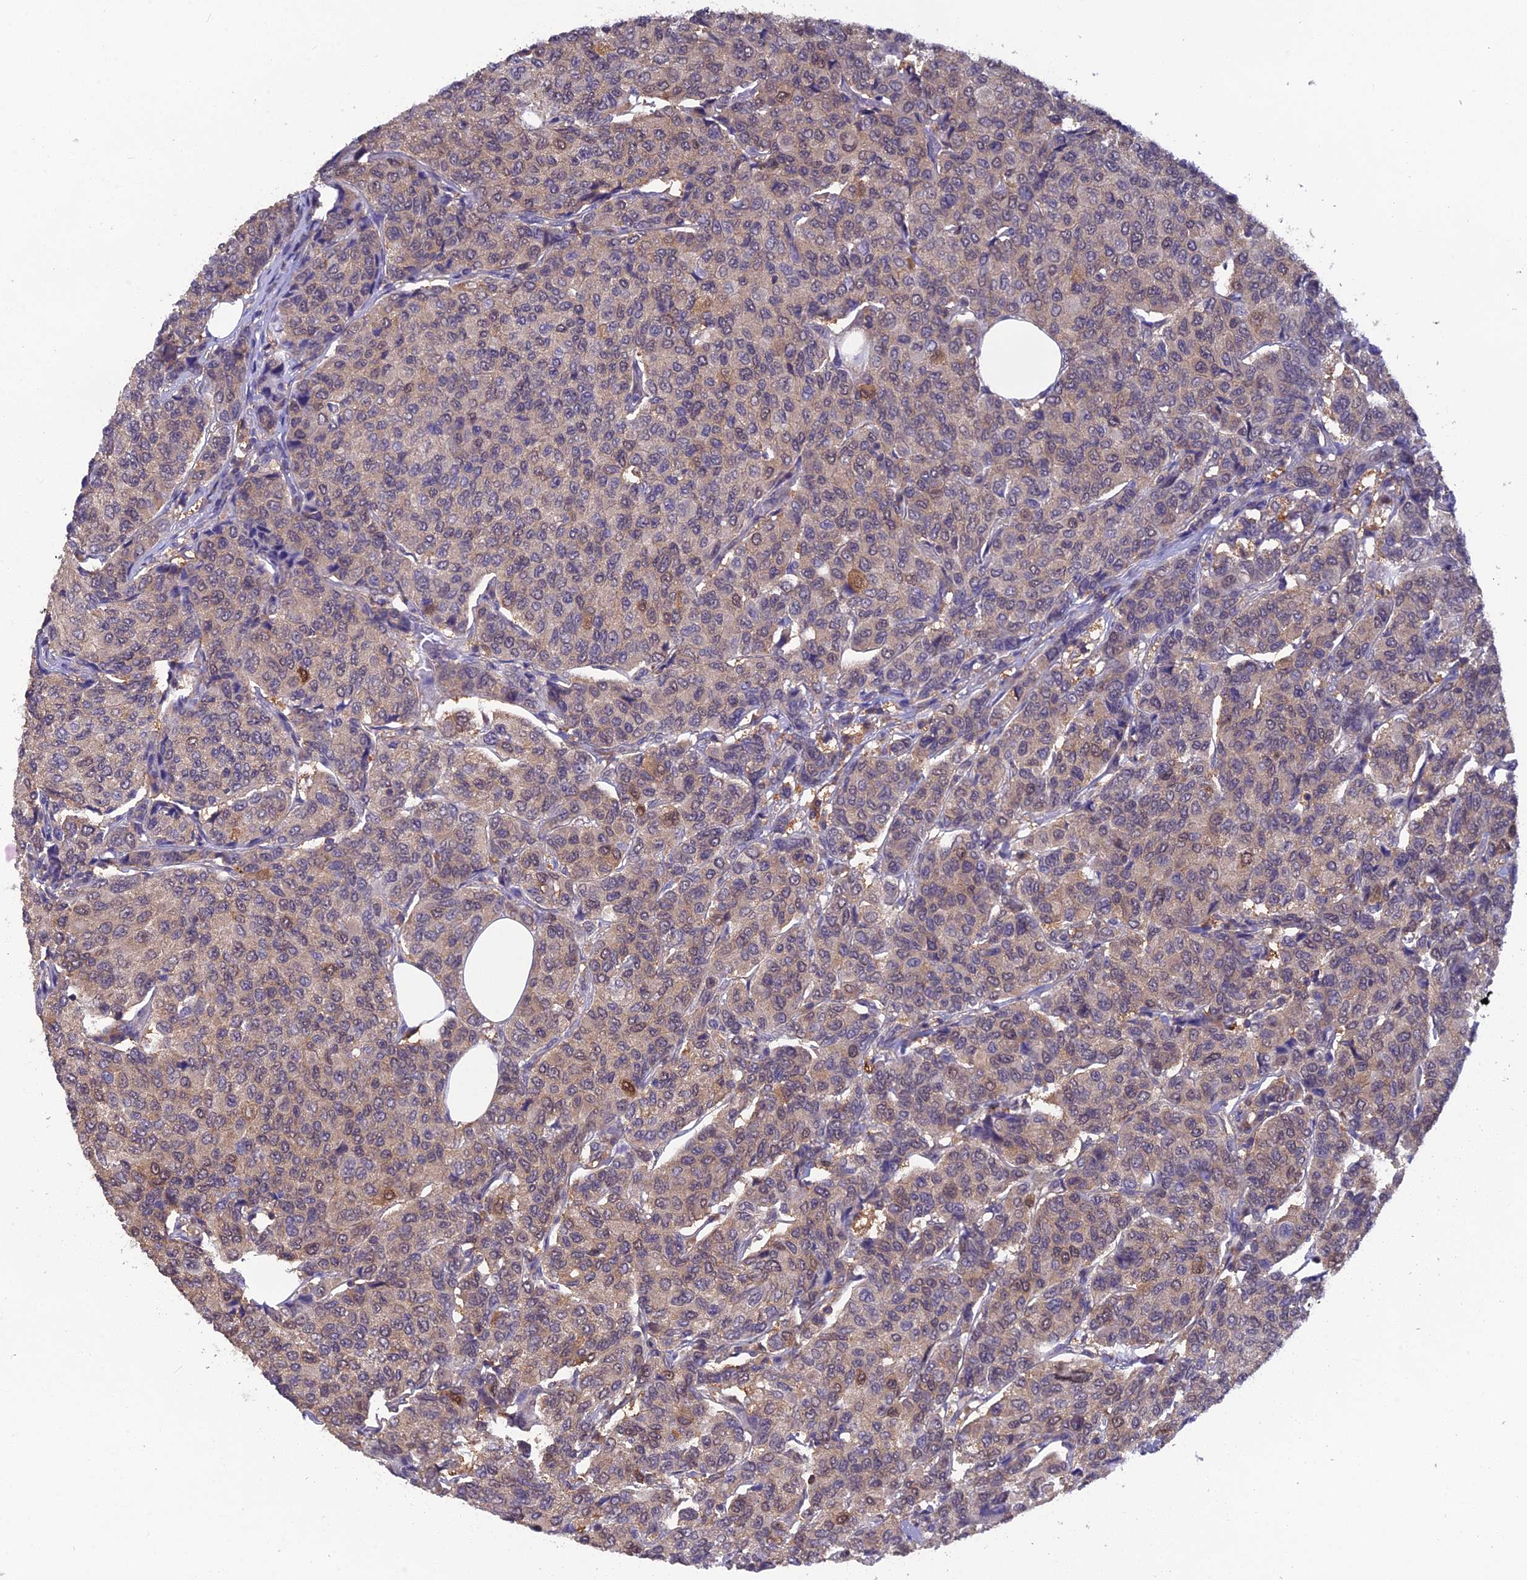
{"staining": {"intensity": "moderate", "quantity": "<25%", "location": "nuclear"}, "tissue": "breast cancer", "cell_type": "Tumor cells", "image_type": "cancer", "snomed": [{"axis": "morphology", "description": "Duct carcinoma"}, {"axis": "topography", "description": "Breast"}], "caption": "Immunohistochemistry of human breast cancer reveals low levels of moderate nuclear staining in approximately <25% of tumor cells.", "gene": "HINT1", "patient": {"sex": "female", "age": 55}}